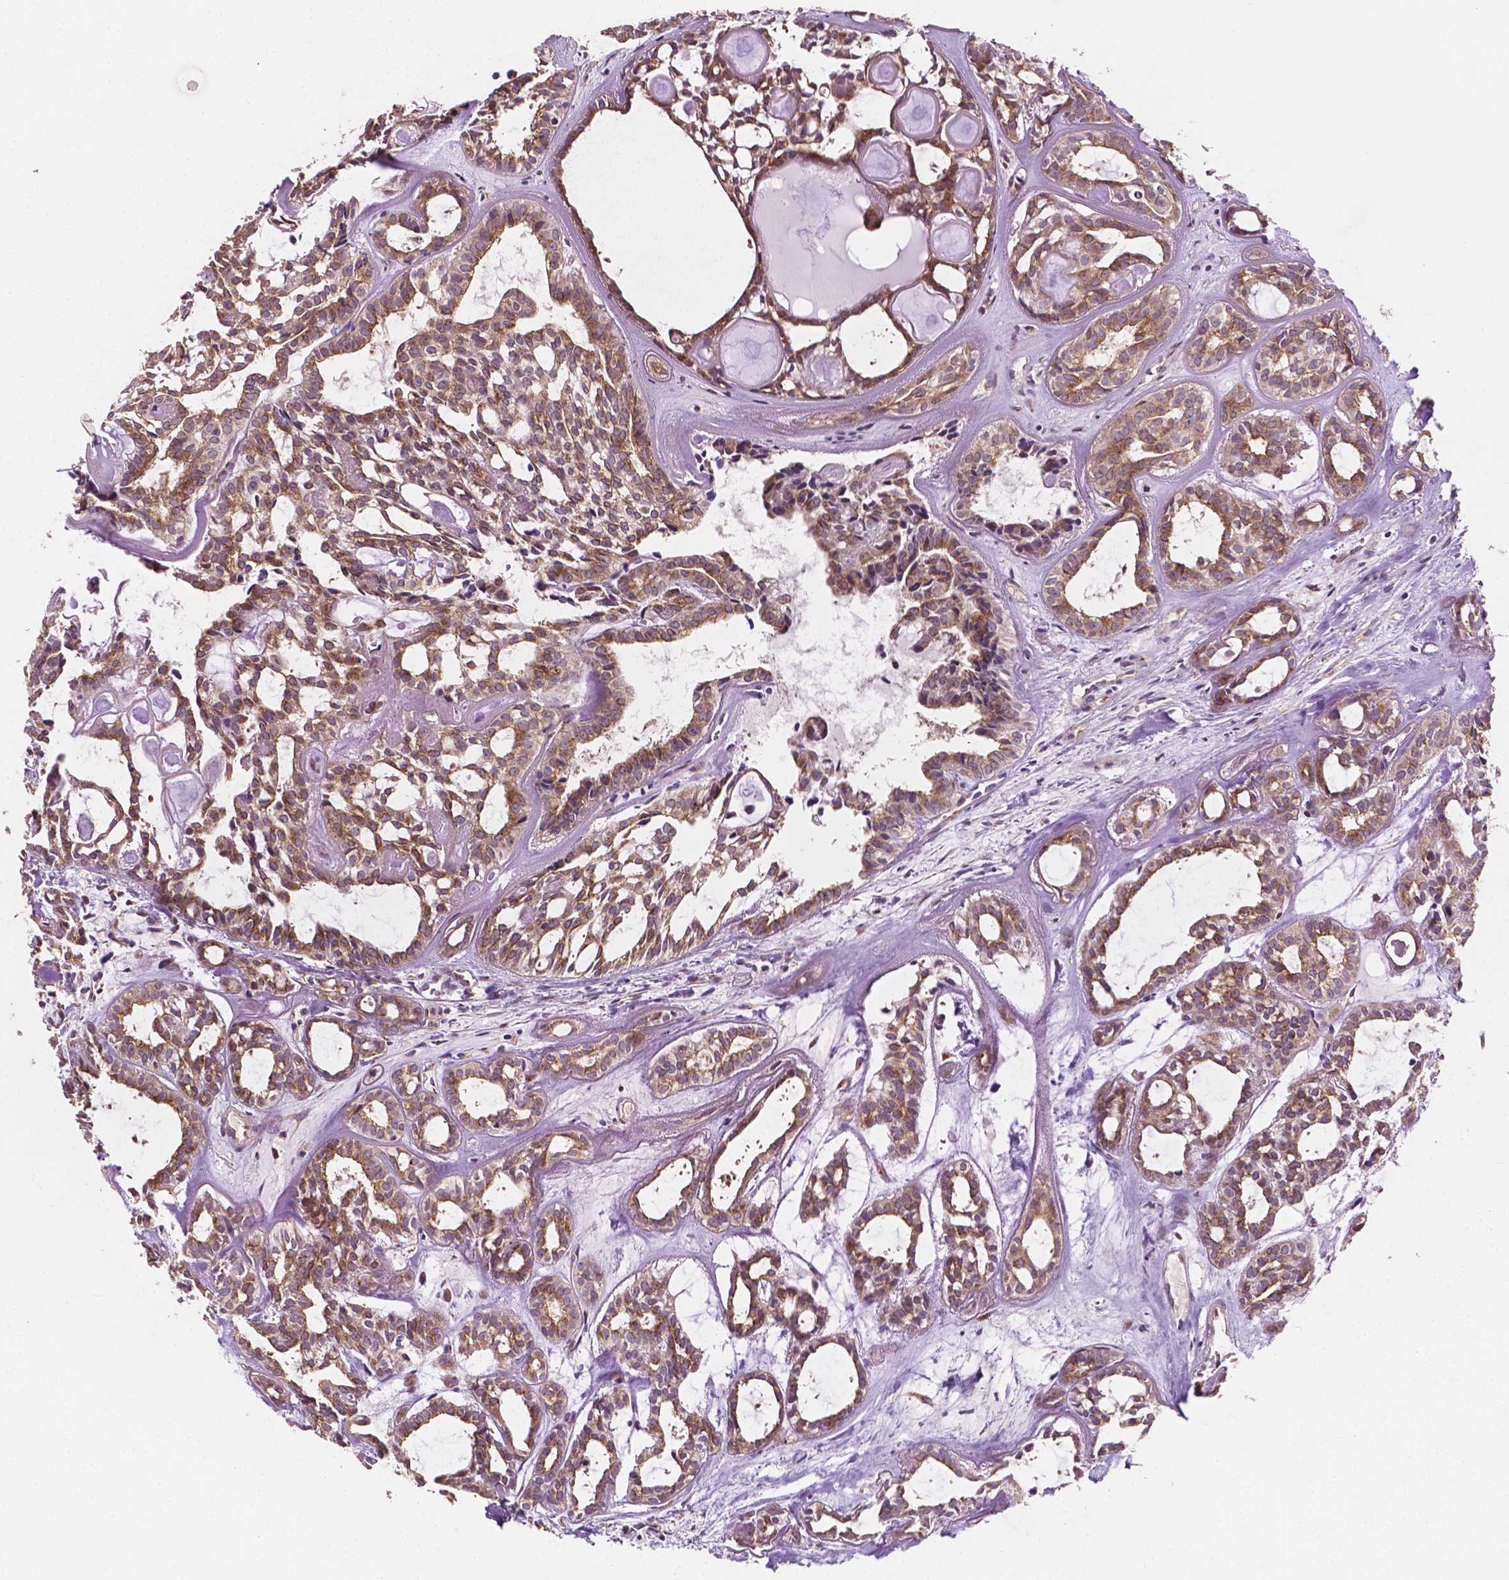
{"staining": {"intensity": "moderate", "quantity": ">75%", "location": "cytoplasmic/membranous"}, "tissue": "head and neck cancer", "cell_type": "Tumor cells", "image_type": "cancer", "snomed": [{"axis": "morphology", "description": "Adenocarcinoma, NOS"}, {"axis": "topography", "description": "Head-Neck"}], "caption": "DAB (3,3'-diaminobenzidine) immunohistochemical staining of human adenocarcinoma (head and neck) exhibits moderate cytoplasmic/membranous protein staining in approximately >75% of tumor cells. (DAB (3,3'-diaminobenzidine) IHC, brown staining for protein, blue staining for nuclei).", "gene": "EBAG9", "patient": {"sex": "female", "age": 62}}